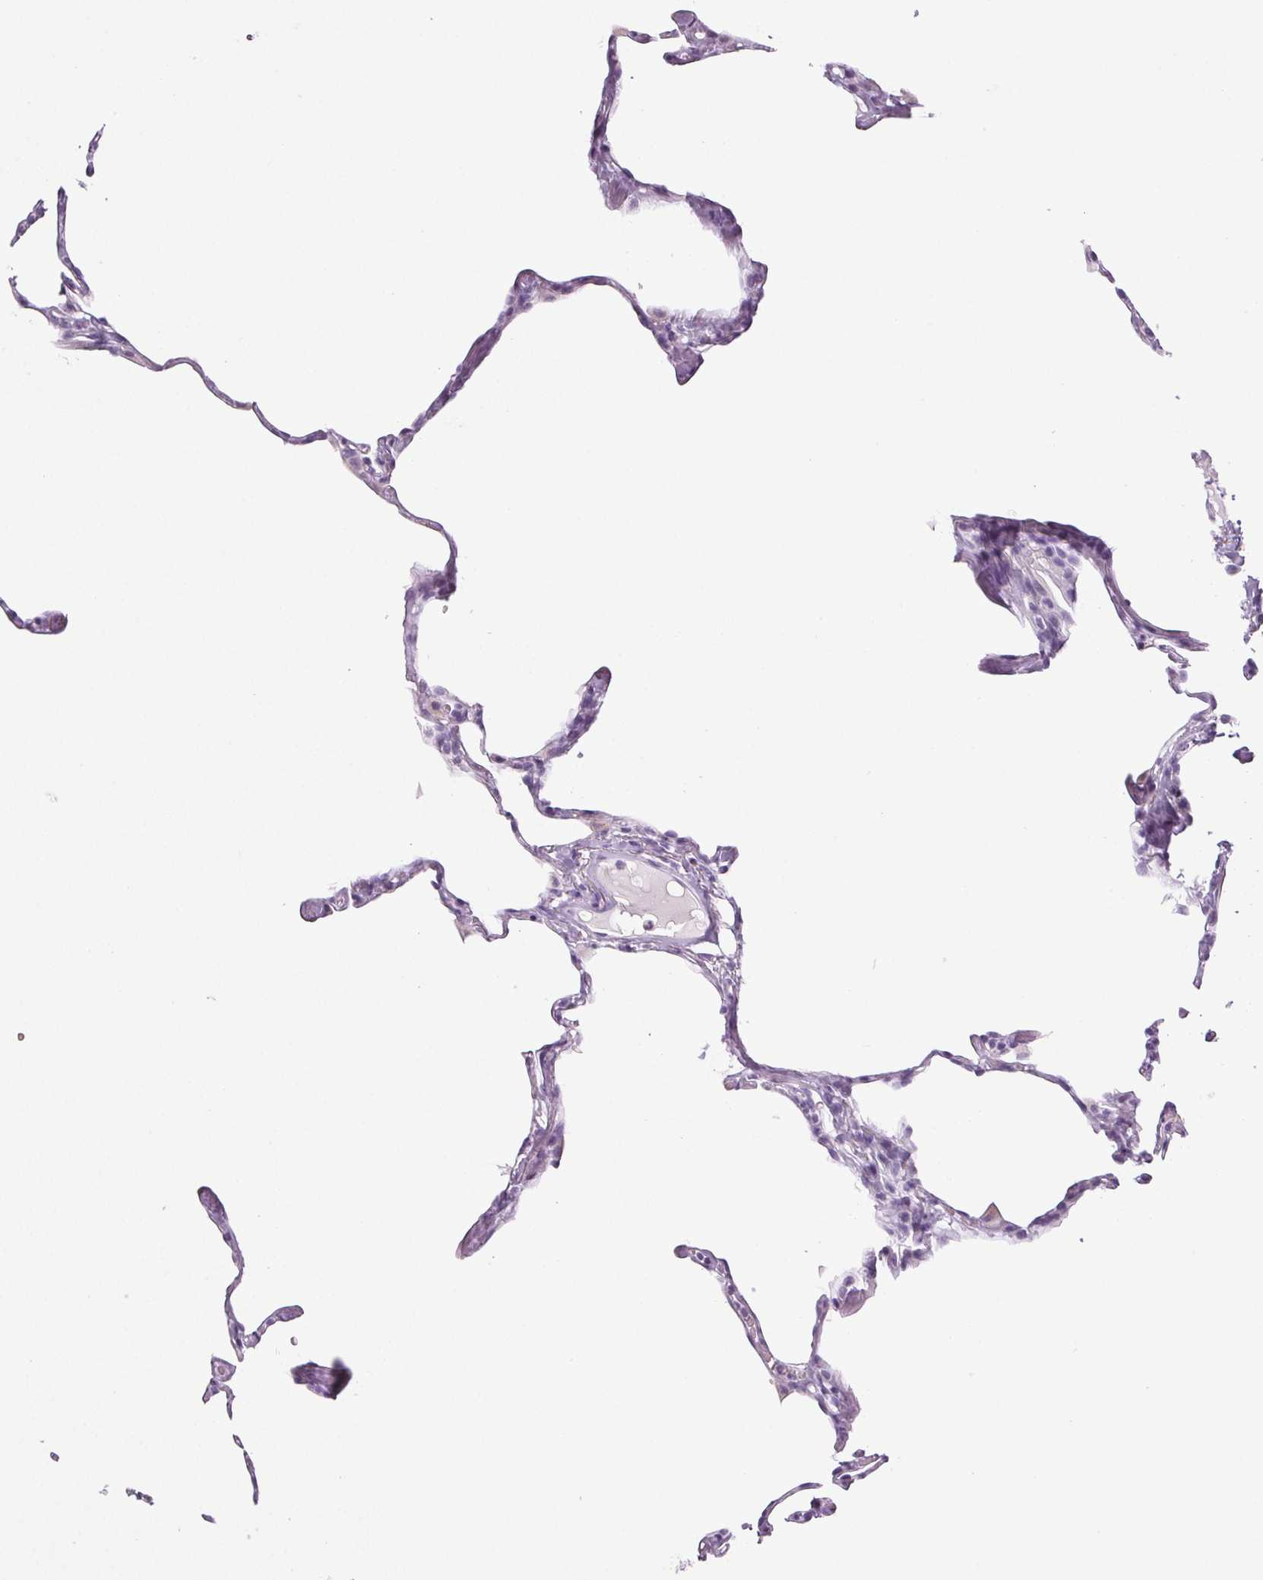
{"staining": {"intensity": "negative", "quantity": "none", "location": "none"}, "tissue": "lung", "cell_type": "Alveolar cells", "image_type": "normal", "snomed": [{"axis": "morphology", "description": "Normal tissue, NOS"}, {"axis": "topography", "description": "Lung"}], "caption": "IHC of unremarkable lung reveals no positivity in alveolar cells. Brightfield microscopy of immunohistochemistry (IHC) stained with DAB (brown) and hematoxylin (blue), captured at high magnification.", "gene": "COL7A1", "patient": {"sex": "male", "age": 65}}